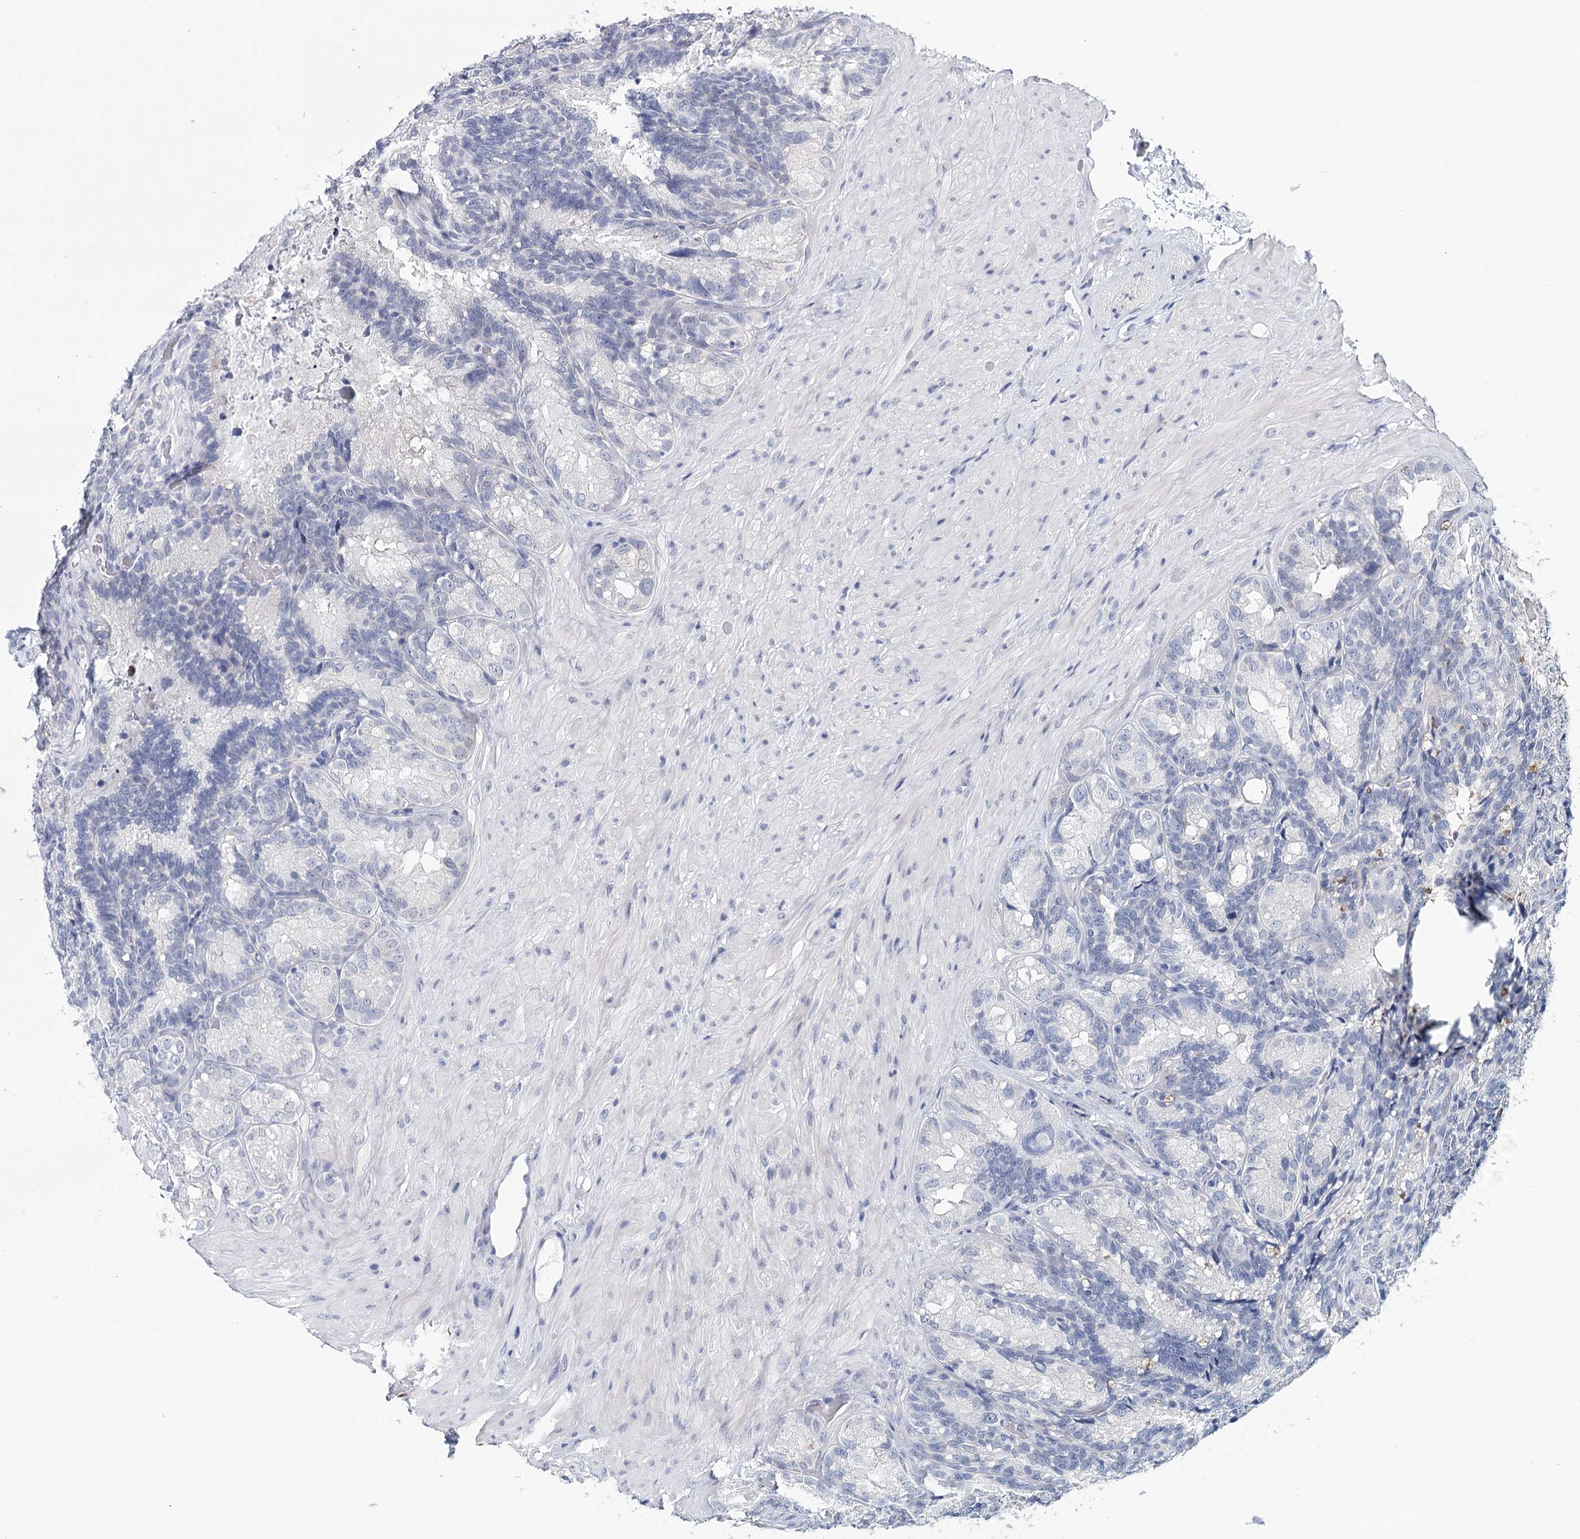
{"staining": {"intensity": "negative", "quantity": "none", "location": "none"}, "tissue": "seminal vesicle", "cell_type": "Glandular cells", "image_type": "normal", "snomed": [{"axis": "morphology", "description": "Normal tissue, NOS"}, {"axis": "topography", "description": "Seminal veicle"}], "caption": "An IHC histopathology image of unremarkable seminal vesicle is shown. There is no staining in glandular cells of seminal vesicle.", "gene": "HSPA4L", "patient": {"sex": "male", "age": 60}}